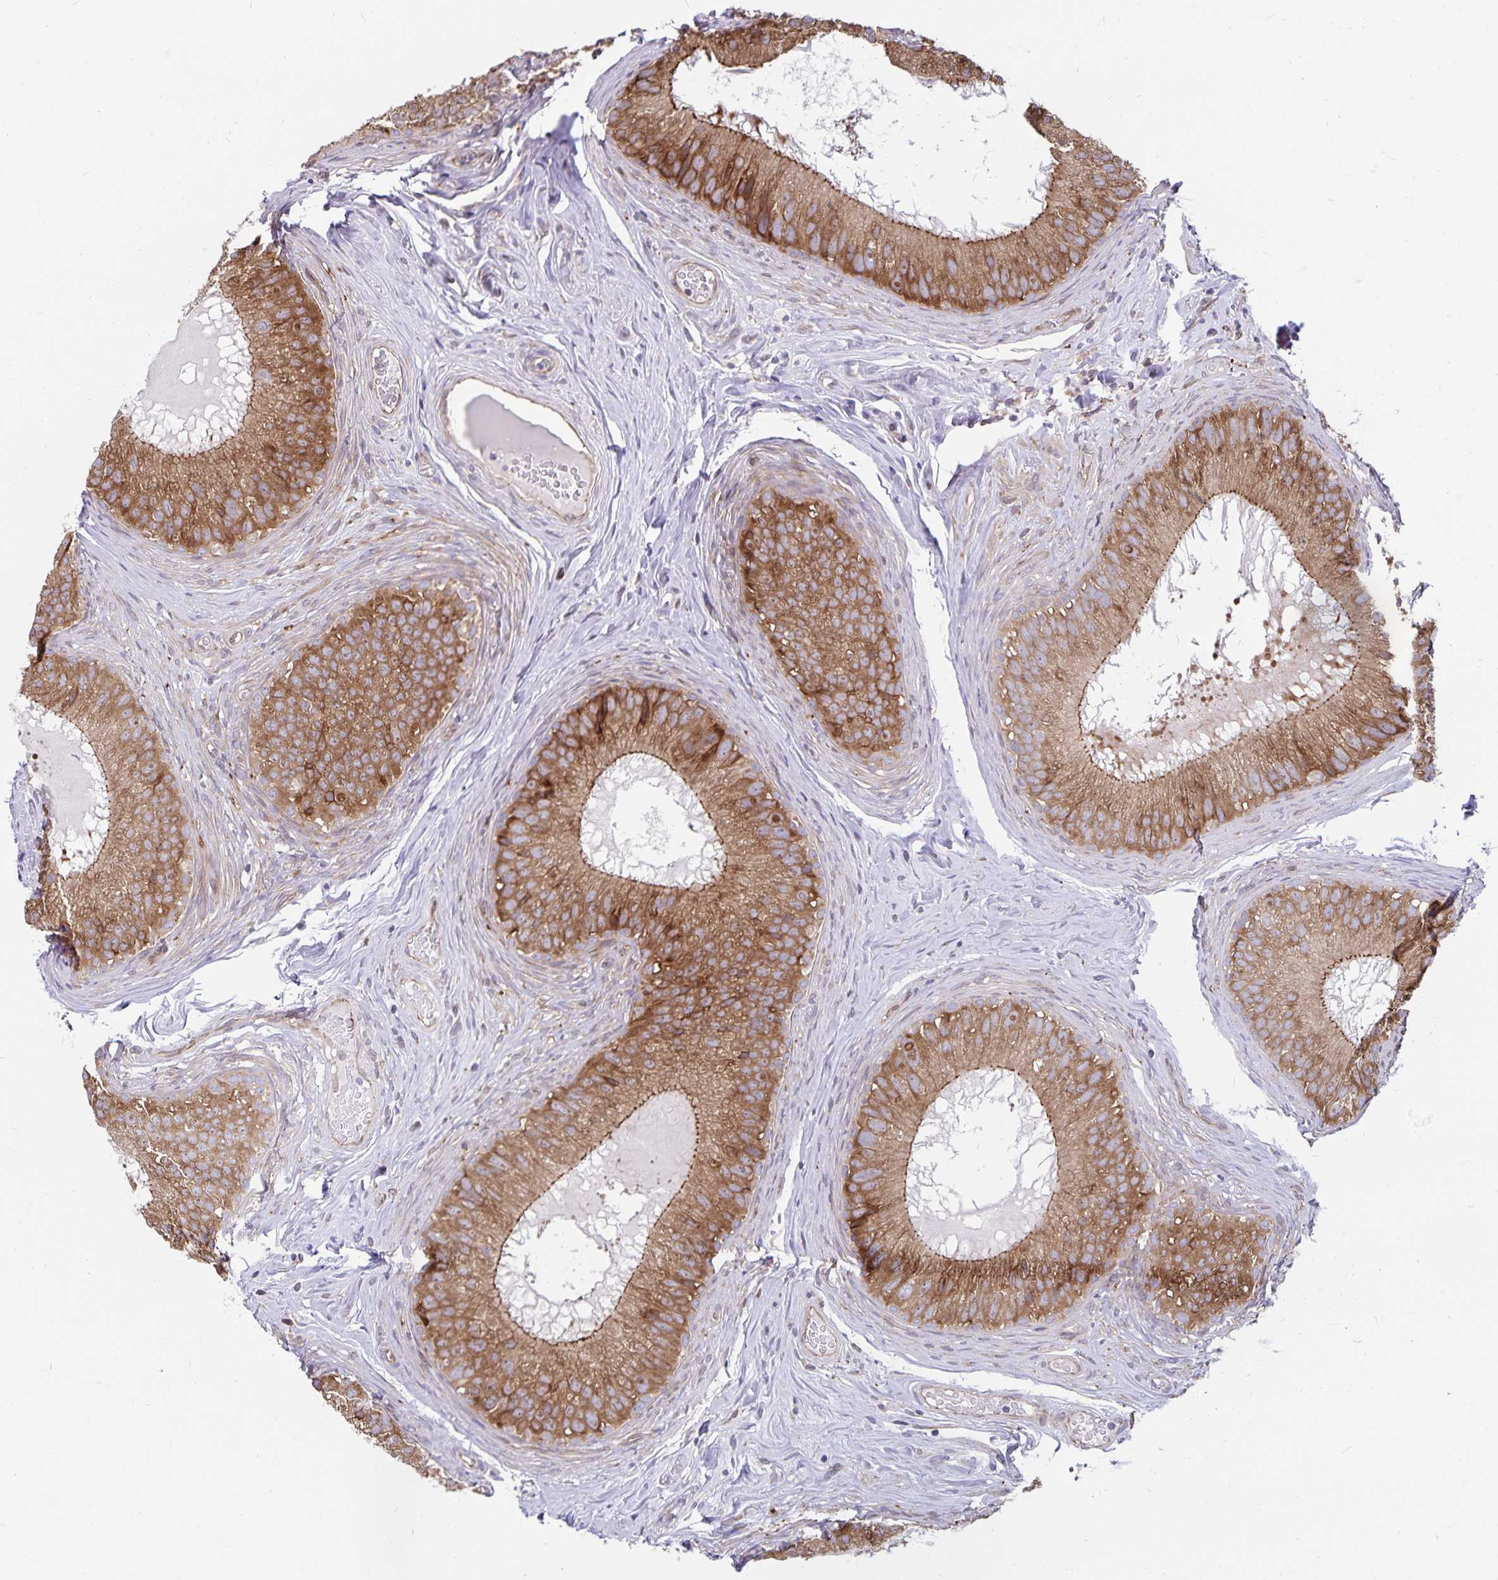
{"staining": {"intensity": "strong", "quantity": ">75%", "location": "cytoplasmic/membranous"}, "tissue": "epididymis", "cell_type": "Glandular cells", "image_type": "normal", "snomed": [{"axis": "morphology", "description": "Normal tissue, NOS"}, {"axis": "topography", "description": "Epididymis"}], "caption": "Protein staining of unremarkable epididymis displays strong cytoplasmic/membranous expression in approximately >75% of glandular cells.", "gene": "SEC62", "patient": {"sex": "male", "age": 34}}